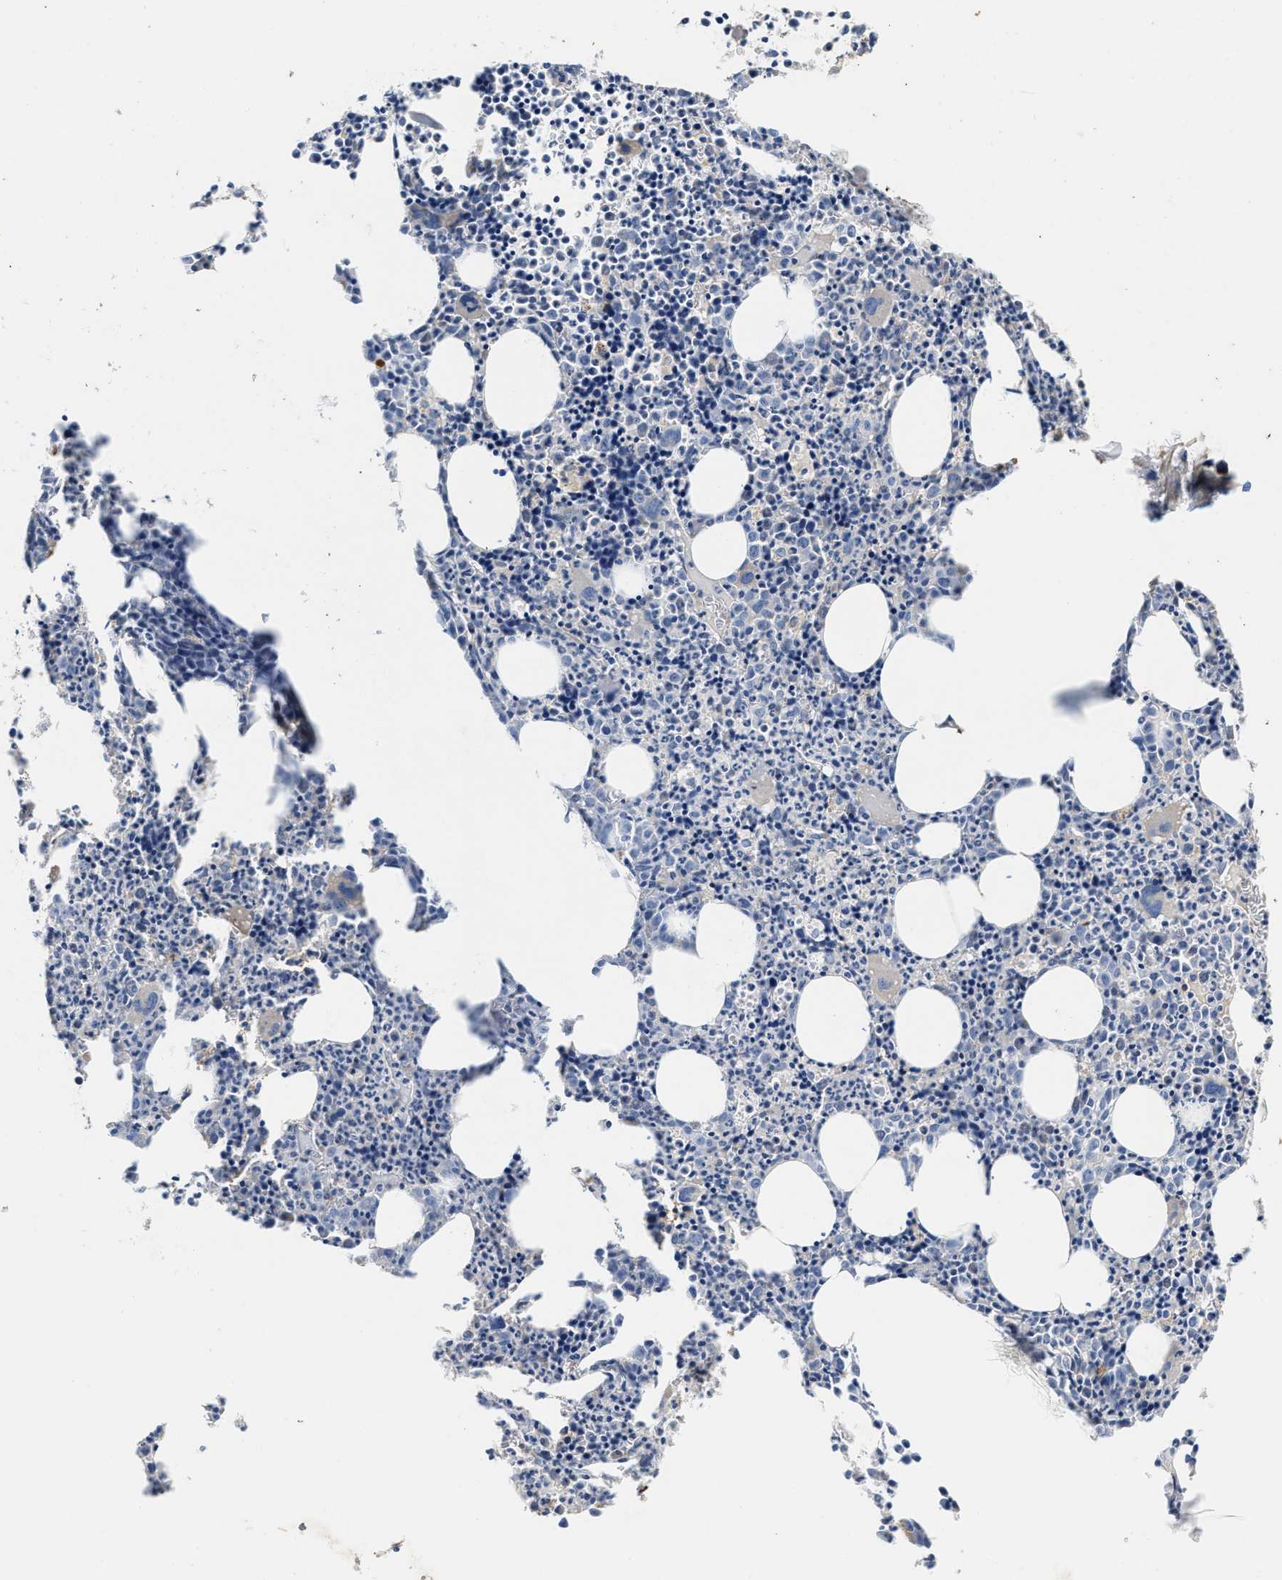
{"staining": {"intensity": "weak", "quantity": "<25%", "location": "cytoplasmic/membranous"}, "tissue": "bone marrow", "cell_type": "Hematopoietic cells", "image_type": "normal", "snomed": [{"axis": "morphology", "description": "Normal tissue, NOS"}, {"axis": "morphology", "description": "Inflammation, NOS"}, {"axis": "topography", "description": "Bone marrow"}], "caption": "The image demonstrates no significant staining in hematopoietic cells of bone marrow.", "gene": "ANKIB1", "patient": {"sex": "male", "age": 31}}